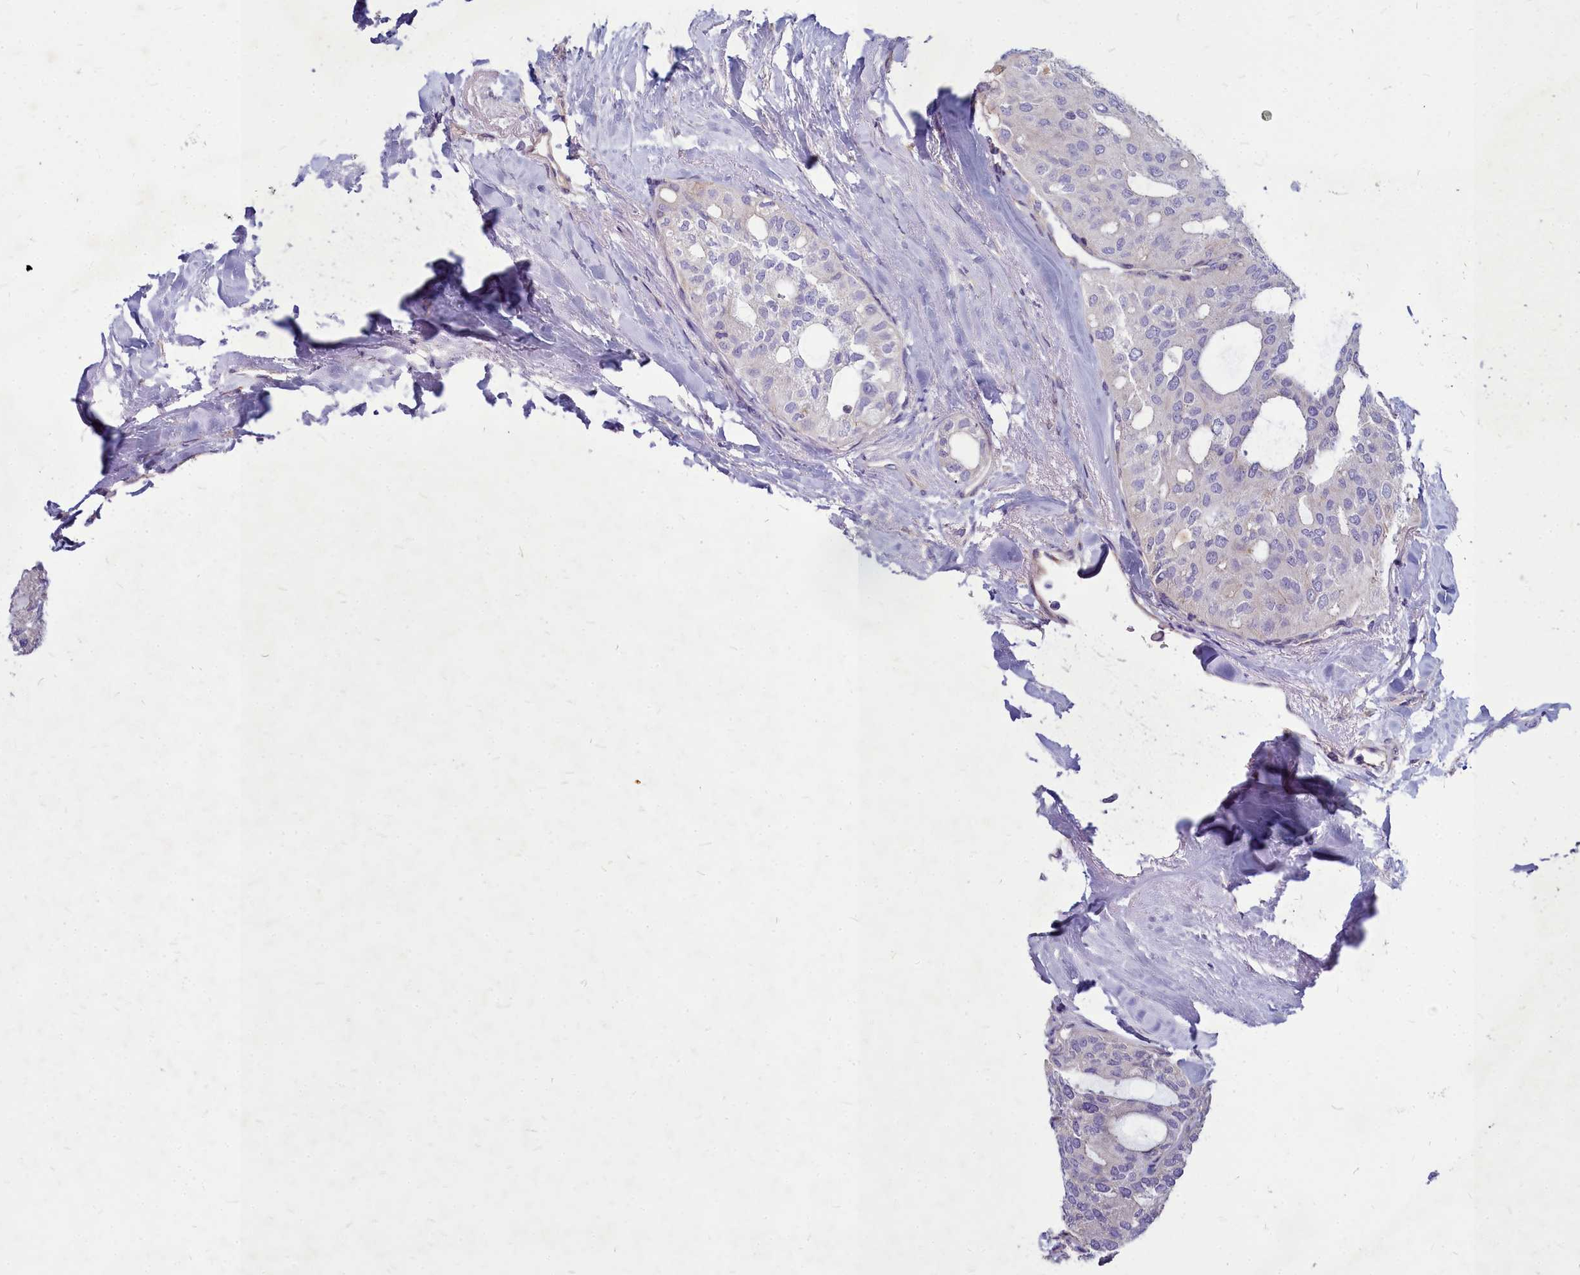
{"staining": {"intensity": "negative", "quantity": "none", "location": "none"}, "tissue": "thyroid cancer", "cell_type": "Tumor cells", "image_type": "cancer", "snomed": [{"axis": "morphology", "description": "Follicular adenoma carcinoma, NOS"}, {"axis": "topography", "description": "Thyroid gland"}], "caption": "An immunohistochemistry (IHC) micrograph of thyroid cancer (follicular adenoma carcinoma) is shown. There is no staining in tumor cells of thyroid cancer (follicular adenoma carcinoma). (DAB (3,3'-diaminobenzidine) IHC, high magnification).", "gene": "SMPD4", "patient": {"sex": "male", "age": 75}}